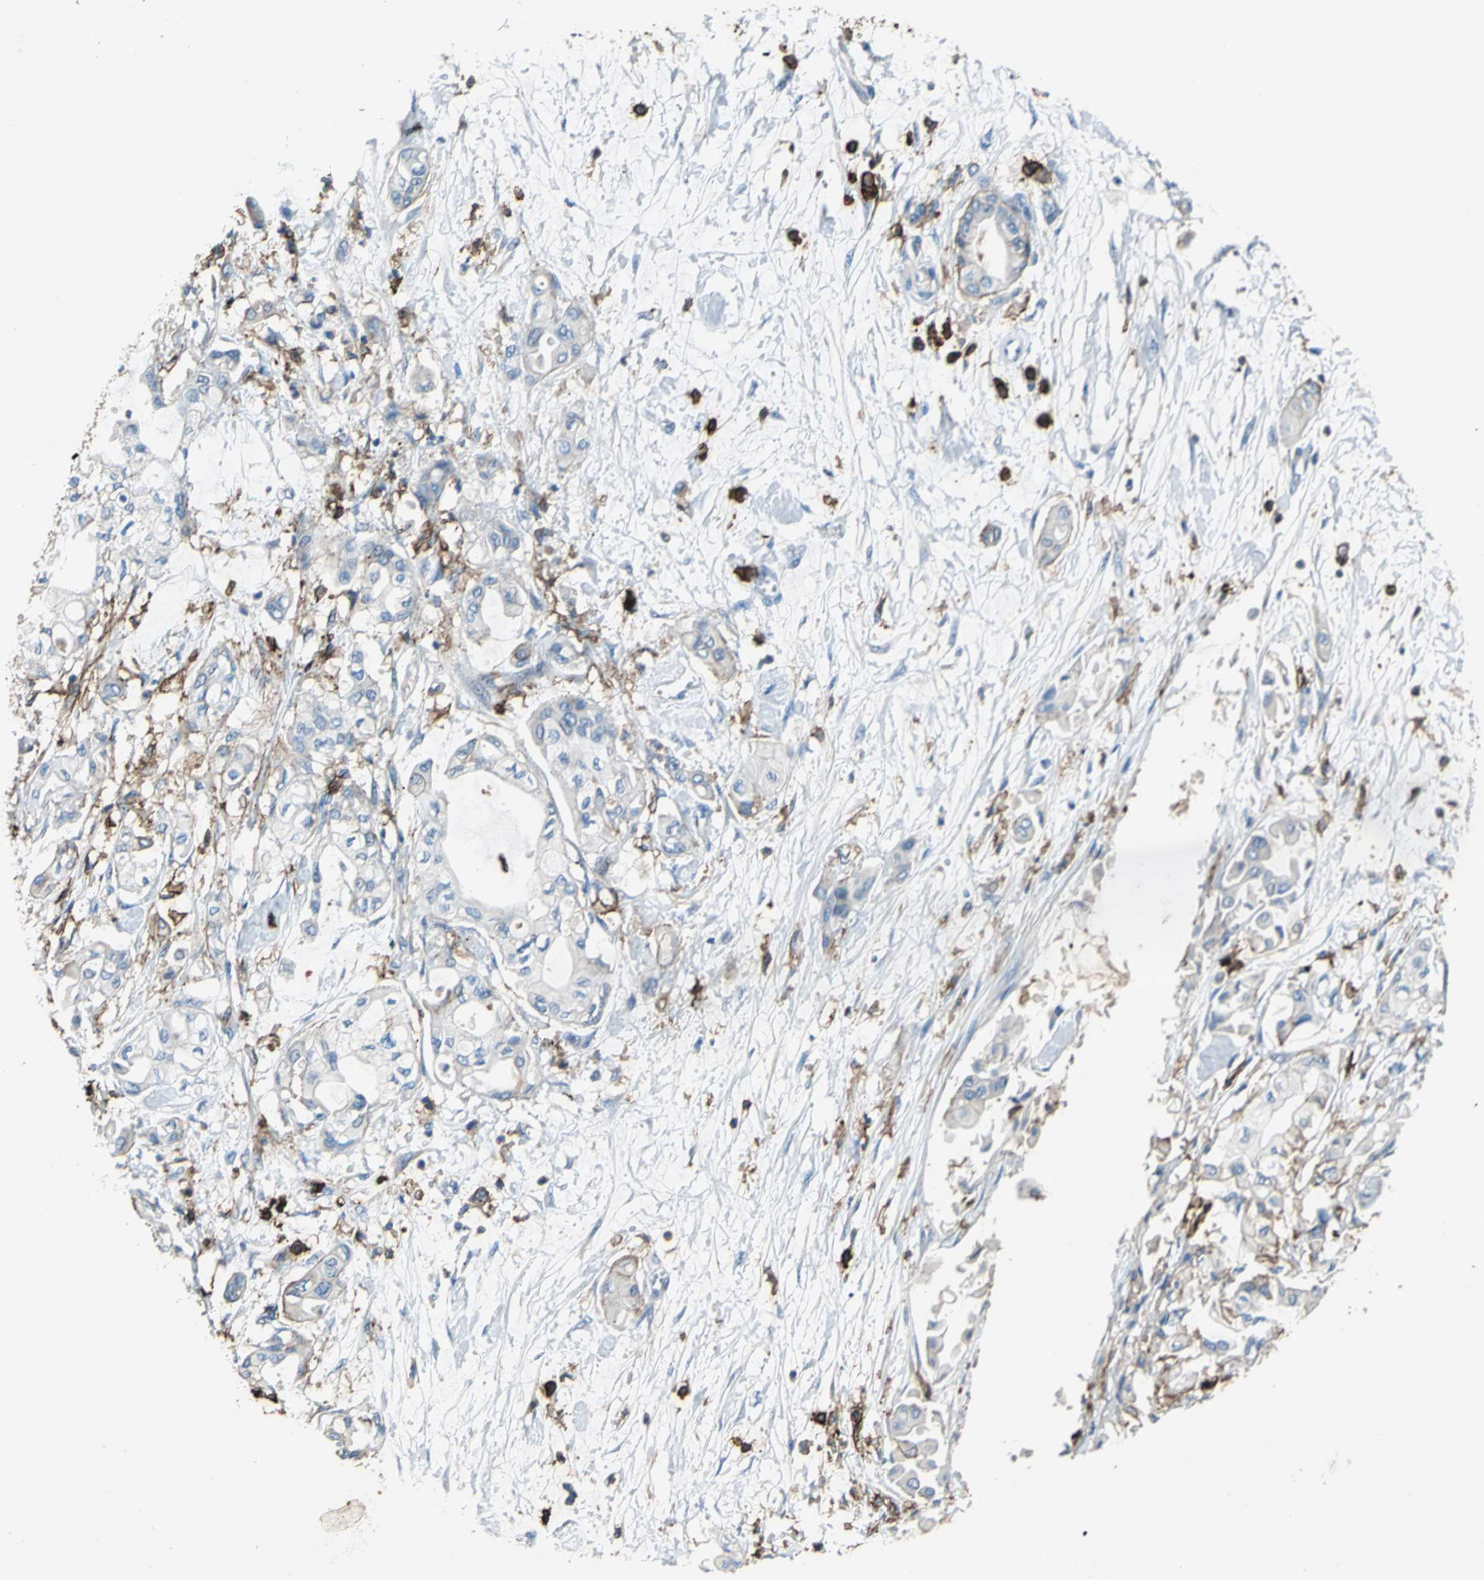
{"staining": {"intensity": "moderate", "quantity": "25%-75%", "location": "cytoplasmic/membranous"}, "tissue": "pancreatic cancer", "cell_type": "Tumor cells", "image_type": "cancer", "snomed": [{"axis": "morphology", "description": "Adenocarcinoma, NOS"}, {"axis": "morphology", "description": "Adenocarcinoma, metastatic, NOS"}, {"axis": "topography", "description": "Lymph node"}, {"axis": "topography", "description": "Pancreas"}, {"axis": "topography", "description": "Duodenum"}], "caption": "Metastatic adenocarcinoma (pancreatic) stained for a protein (brown) shows moderate cytoplasmic/membranous positive expression in approximately 25%-75% of tumor cells.", "gene": "CD44", "patient": {"sex": "female", "age": 64}}